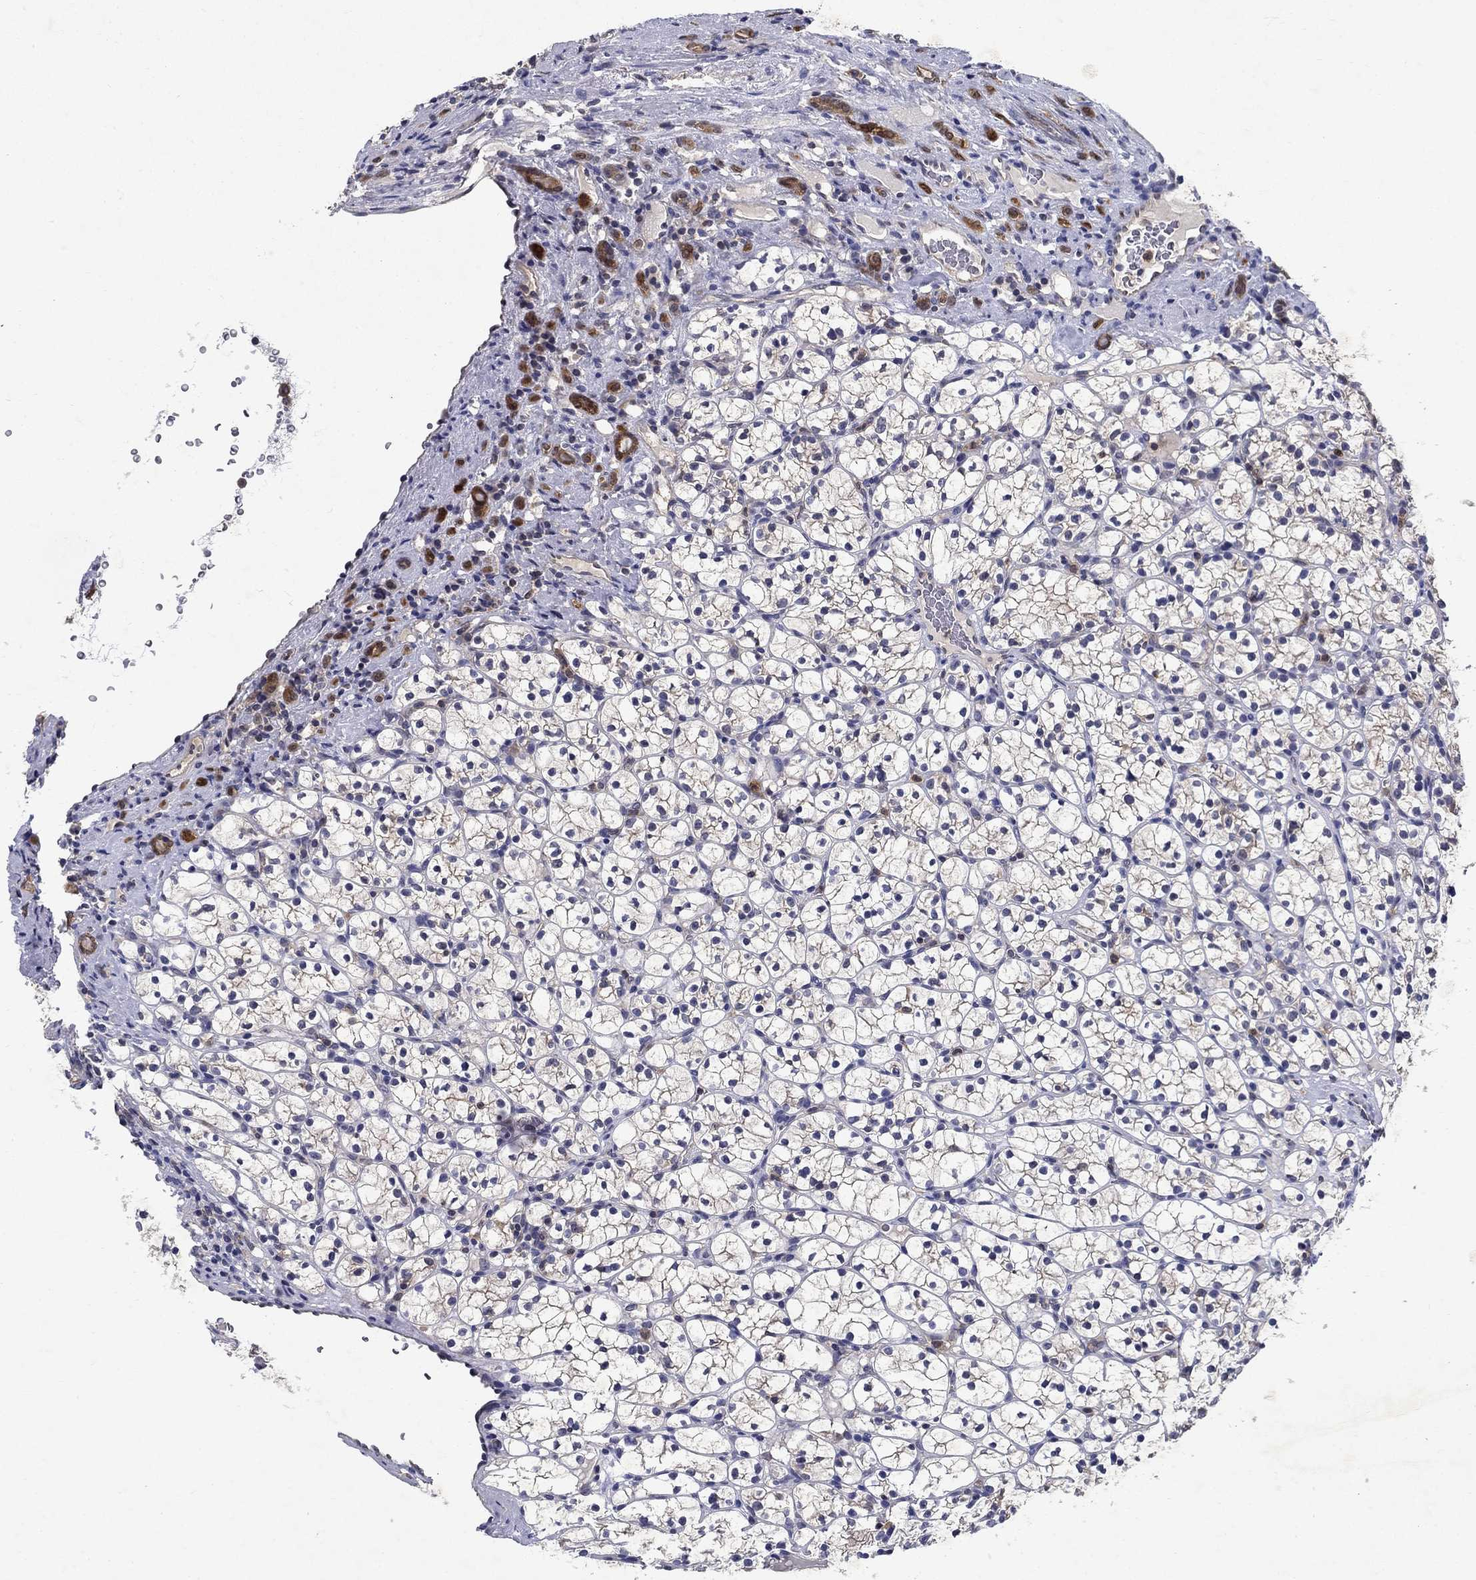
{"staining": {"intensity": "negative", "quantity": "none", "location": "none"}, "tissue": "renal cancer", "cell_type": "Tumor cells", "image_type": "cancer", "snomed": [{"axis": "morphology", "description": "Adenocarcinoma, NOS"}, {"axis": "topography", "description": "Kidney"}], "caption": "The immunohistochemistry image has no significant positivity in tumor cells of adenocarcinoma (renal) tissue. The staining was performed using DAB (3,3'-diaminobenzidine) to visualize the protein expression in brown, while the nuclei were stained in blue with hematoxylin (Magnification: 20x).", "gene": "GLTP", "patient": {"sex": "female", "age": 89}}